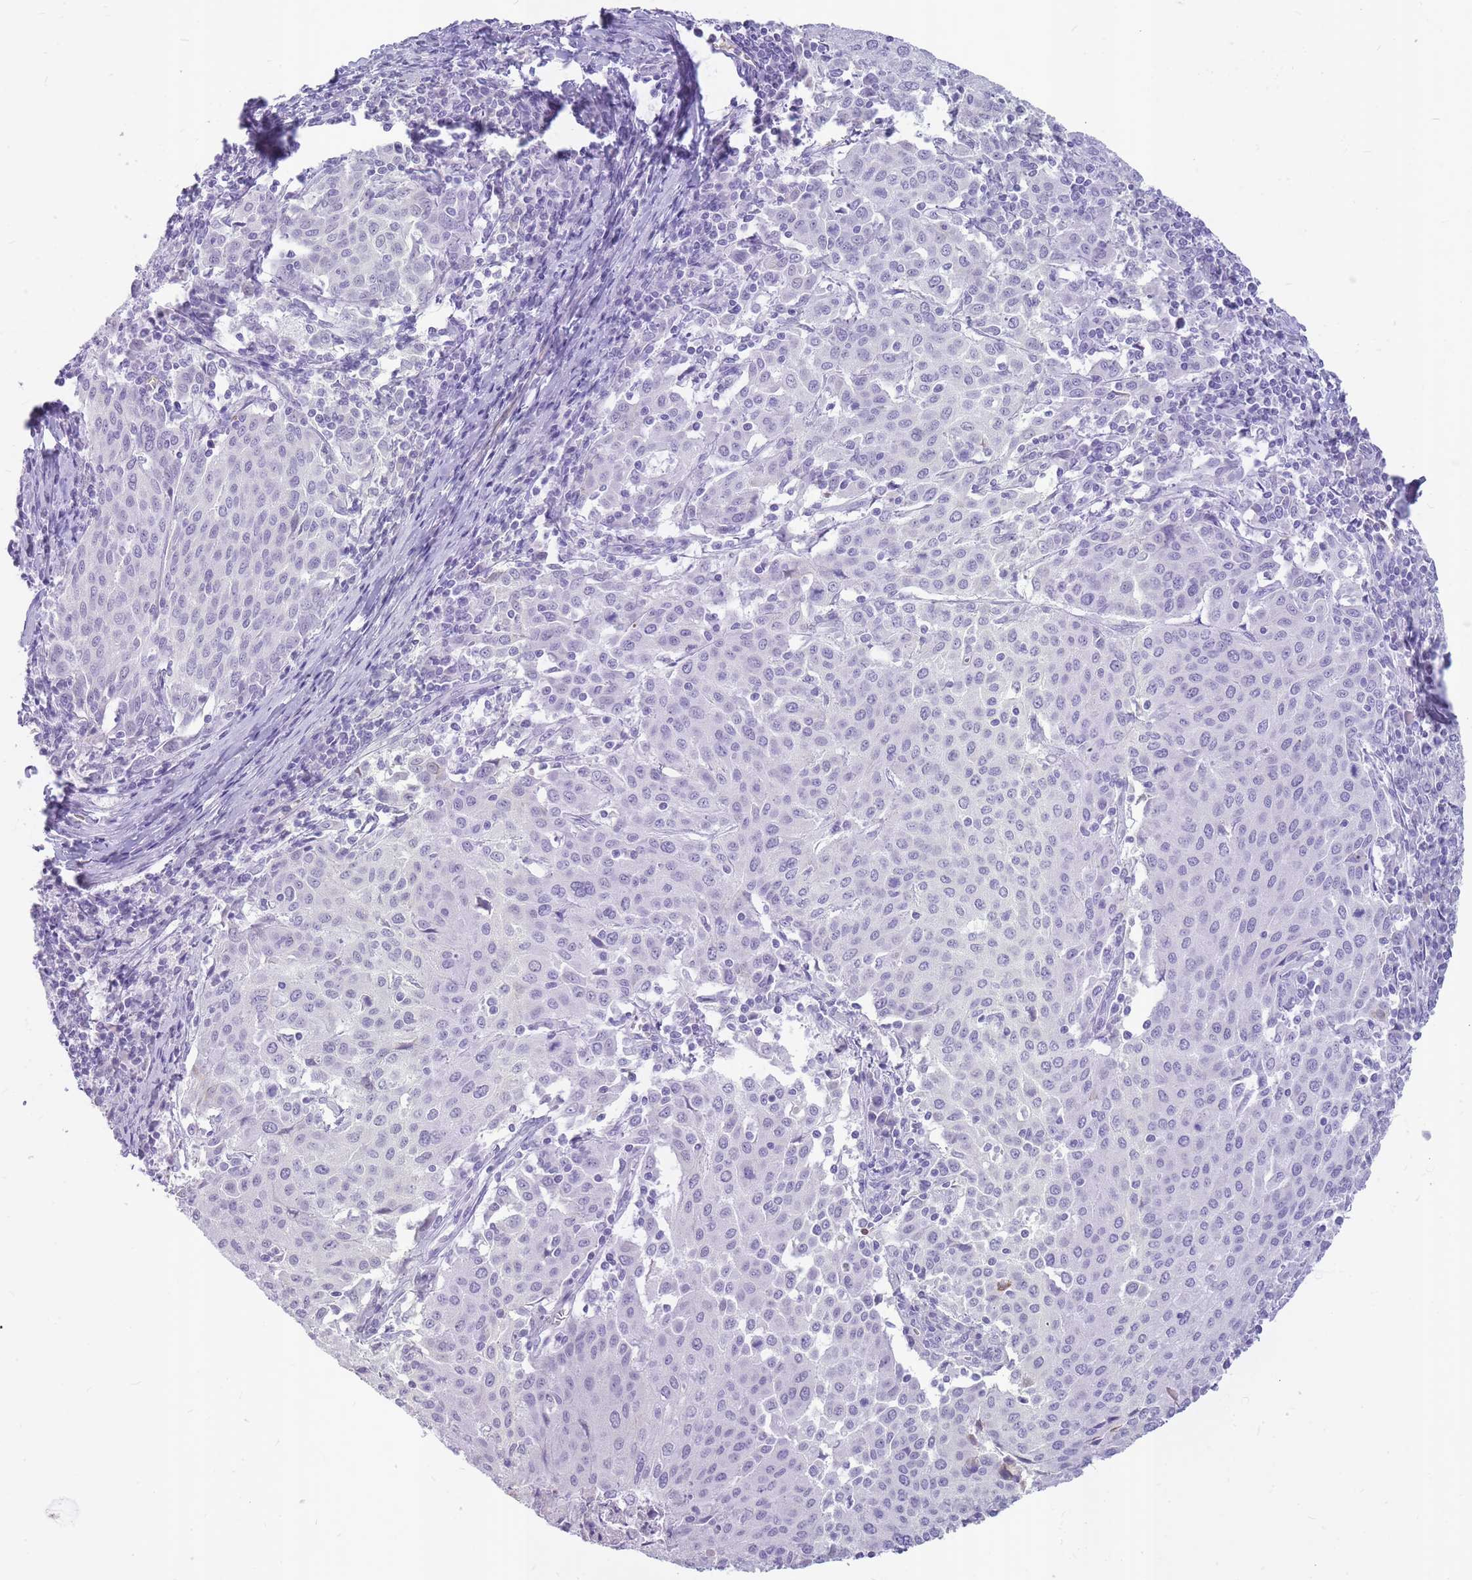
{"staining": {"intensity": "negative", "quantity": "none", "location": "none"}, "tissue": "cervical cancer", "cell_type": "Tumor cells", "image_type": "cancer", "snomed": [{"axis": "morphology", "description": "Squamous cell carcinoma, NOS"}, {"axis": "topography", "description": "Cervix"}], "caption": "Immunohistochemical staining of cervical cancer displays no significant staining in tumor cells.", "gene": "INS", "patient": {"sex": "female", "age": 46}}